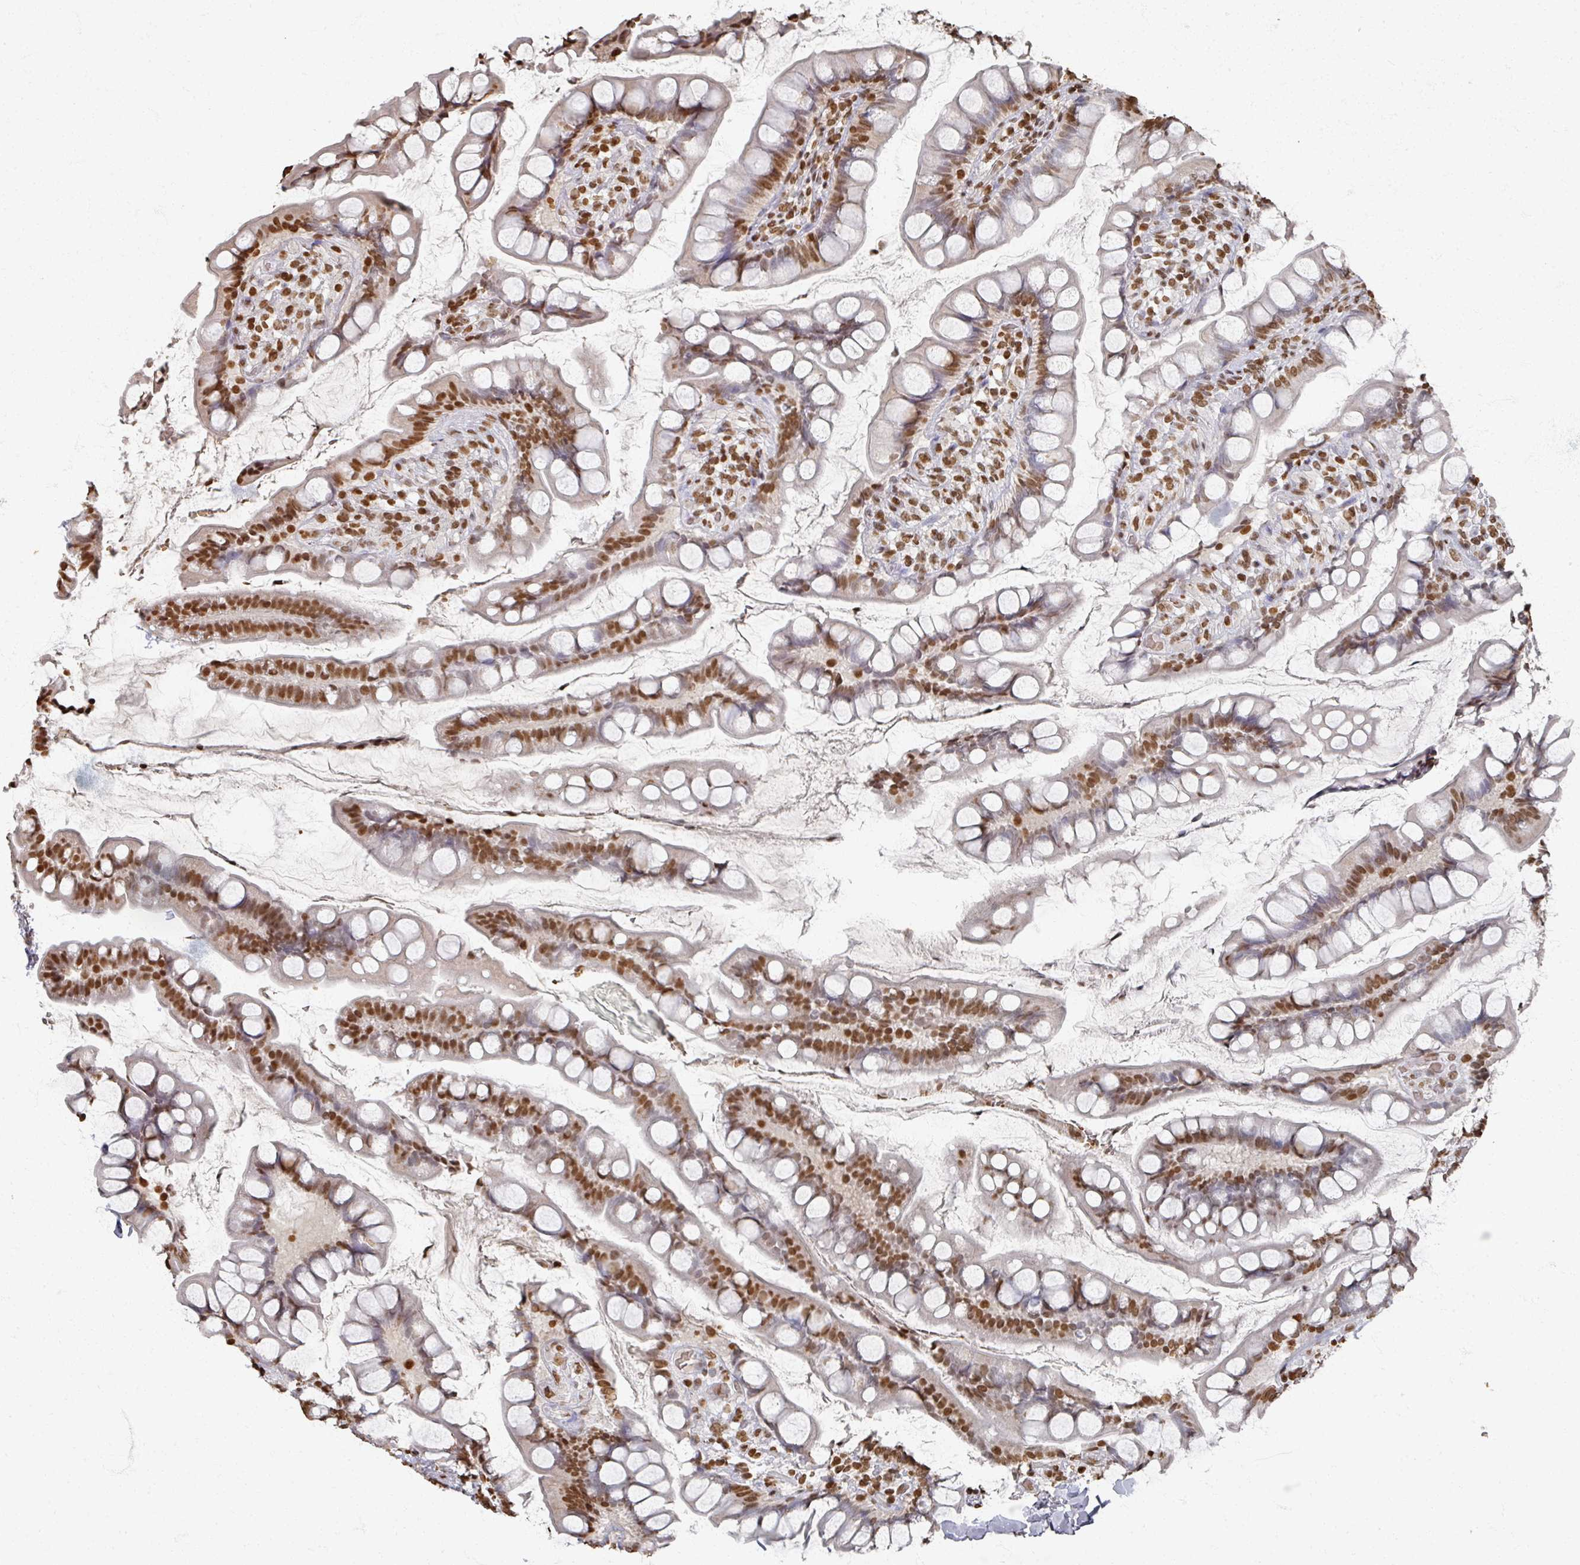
{"staining": {"intensity": "moderate", "quantity": ">75%", "location": "nuclear"}, "tissue": "small intestine", "cell_type": "Glandular cells", "image_type": "normal", "snomed": [{"axis": "morphology", "description": "Normal tissue, NOS"}, {"axis": "topography", "description": "Small intestine"}], "caption": "Immunohistochemical staining of normal human small intestine exhibits medium levels of moderate nuclear staining in approximately >75% of glandular cells. (Brightfield microscopy of DAB IHC at high magnification).", "gene": "DCUN1D5", "patient": {"sex": "male", "age": 70}}